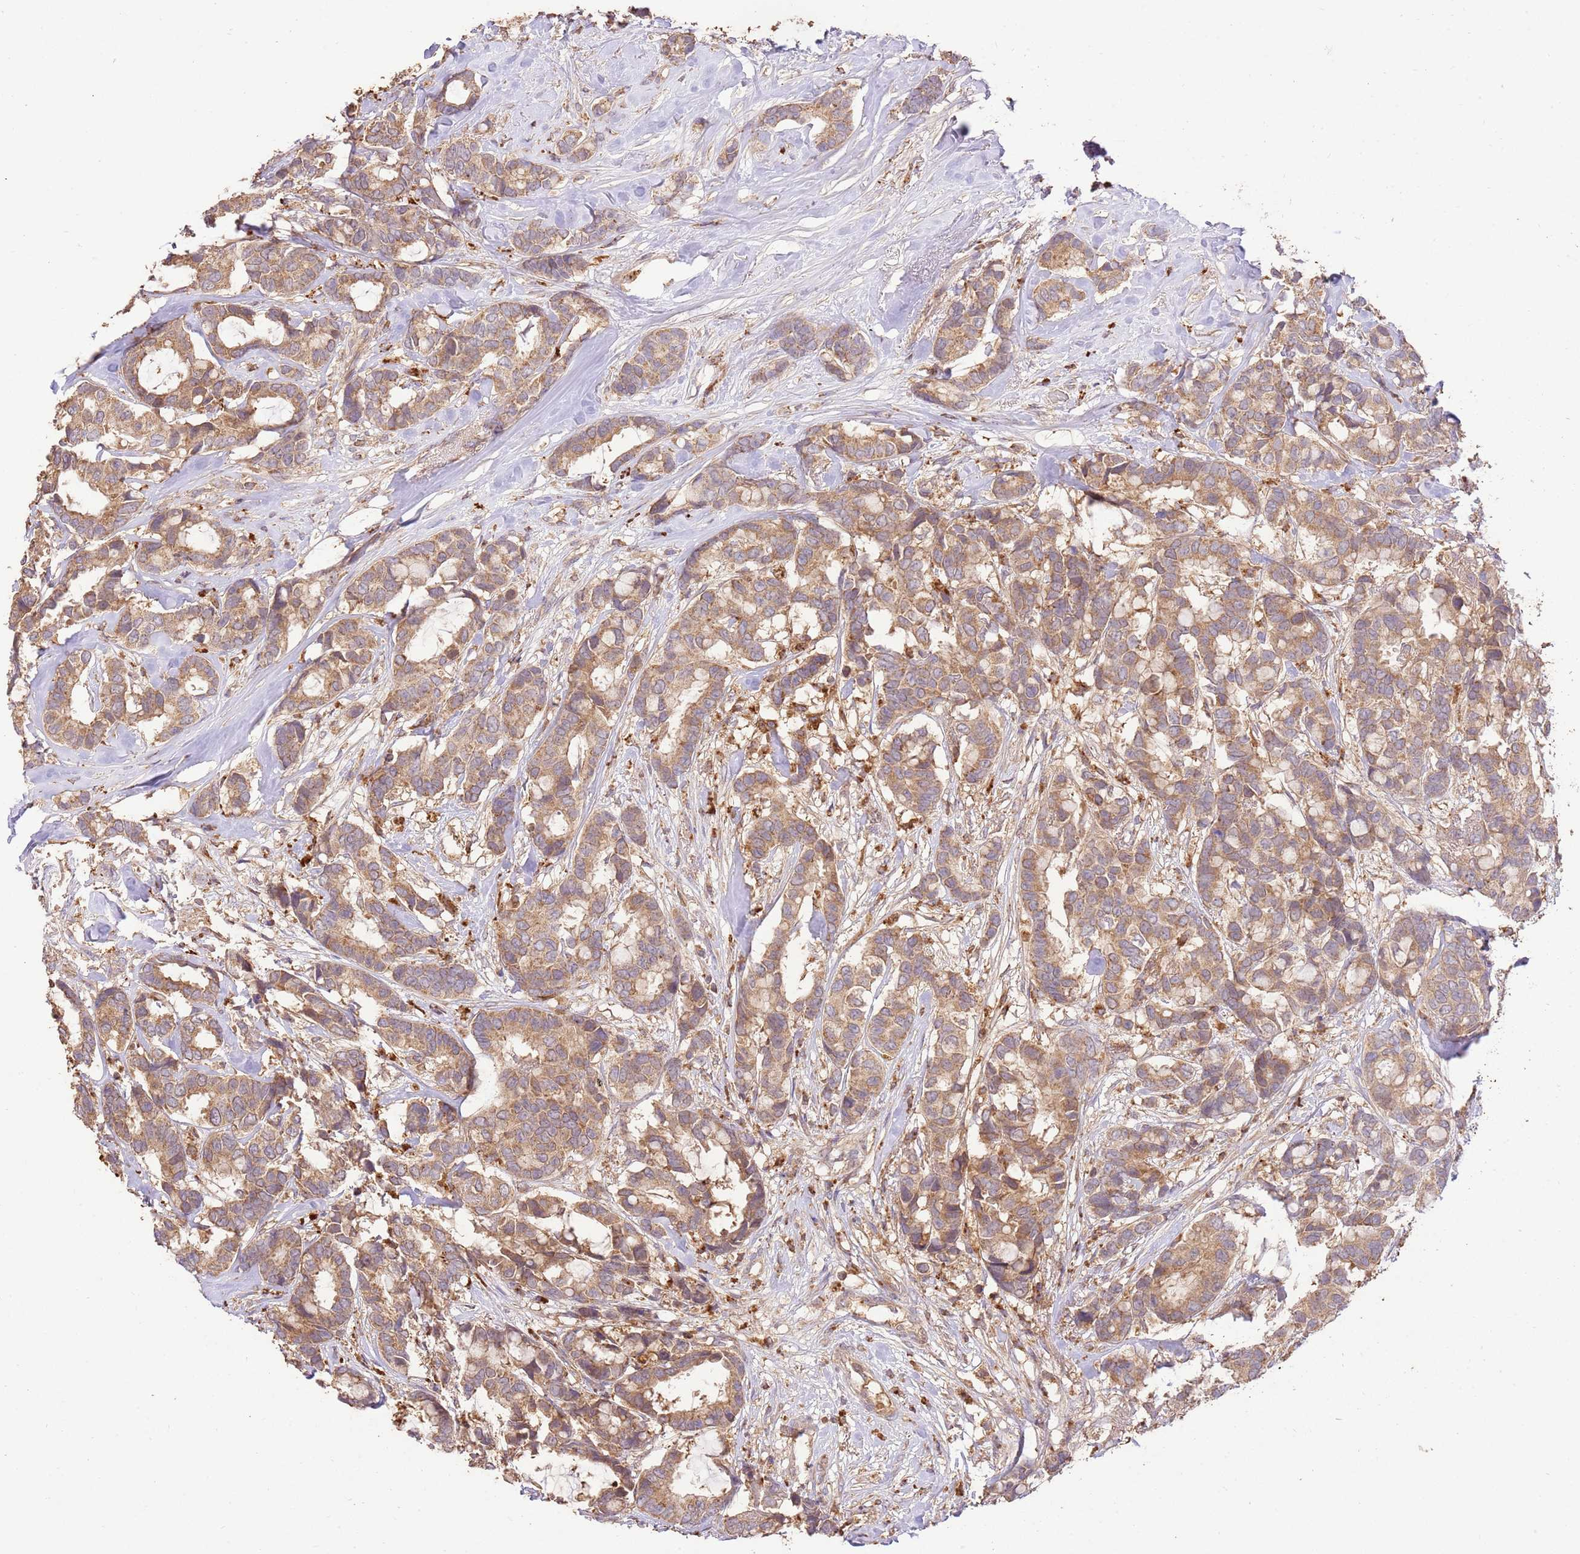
{"staining": {"intensity": "moderate", "quantity": ">75%", "location": "cytoplasmic/membranous"}, "tissue": "breast cancer", "cell_type": "Tumor cells", "image_type": "cancer", "snomed": [{"axis": "morphology", "description": "Duct carcinoma"}, {"axis": "topography", "description": "Breast"}], "caption": "Immunohistochemical staining of human invasive ductal carcinoma (breast) demonstrates medium levels of moderate cytoplasmic/membranous protein staining in approximately >75% of tumor cells. (Brightfield microscopy of DAB IHC at high magnification).", "gene": "LRRC28", "patient": {"sex": "female", "age": 87}}